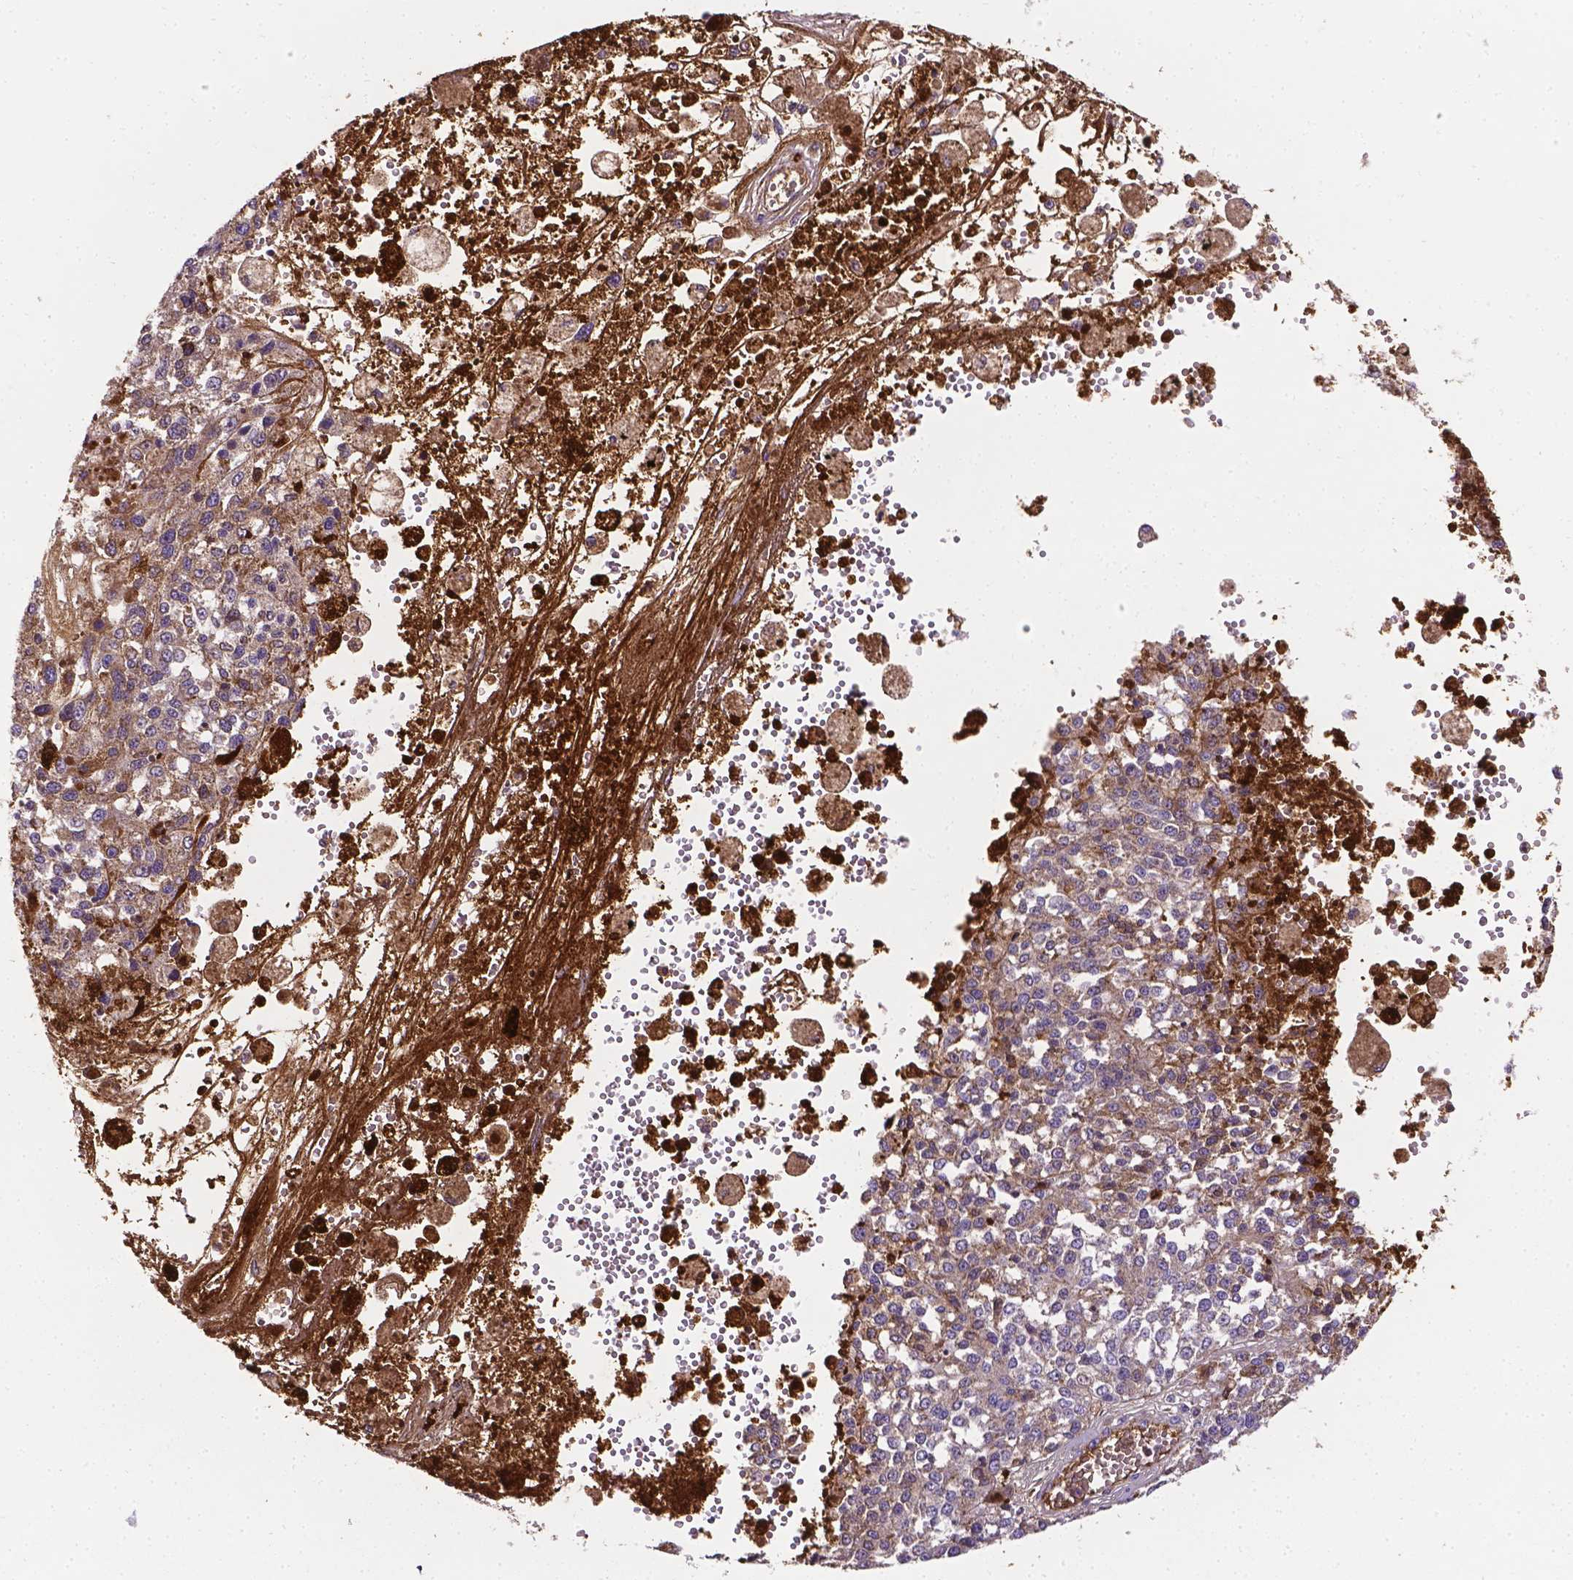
{"staining": {"intensity": "weak", "quantity": "25%-75%", "location": "cytoplasmic/membranous"}, "tissue": "melanoma", "cell_type": "Tumor cells", "image_type": "cancer", "snomed": [{"axis": "morphology", "description": "Malignant melanoma, Metastatic site"}, {"axis": "topography", "description": "Lymph node"}], "caption": "Immunohistochemical staining of human malignant melanoma (metastatic site) shows low levels of weak cytoplasmic/membranous protein positivity in approximately 25%-75% of tumor cells.", "gene": "APOE", "patient": {"sex": "female", "age": 64}}